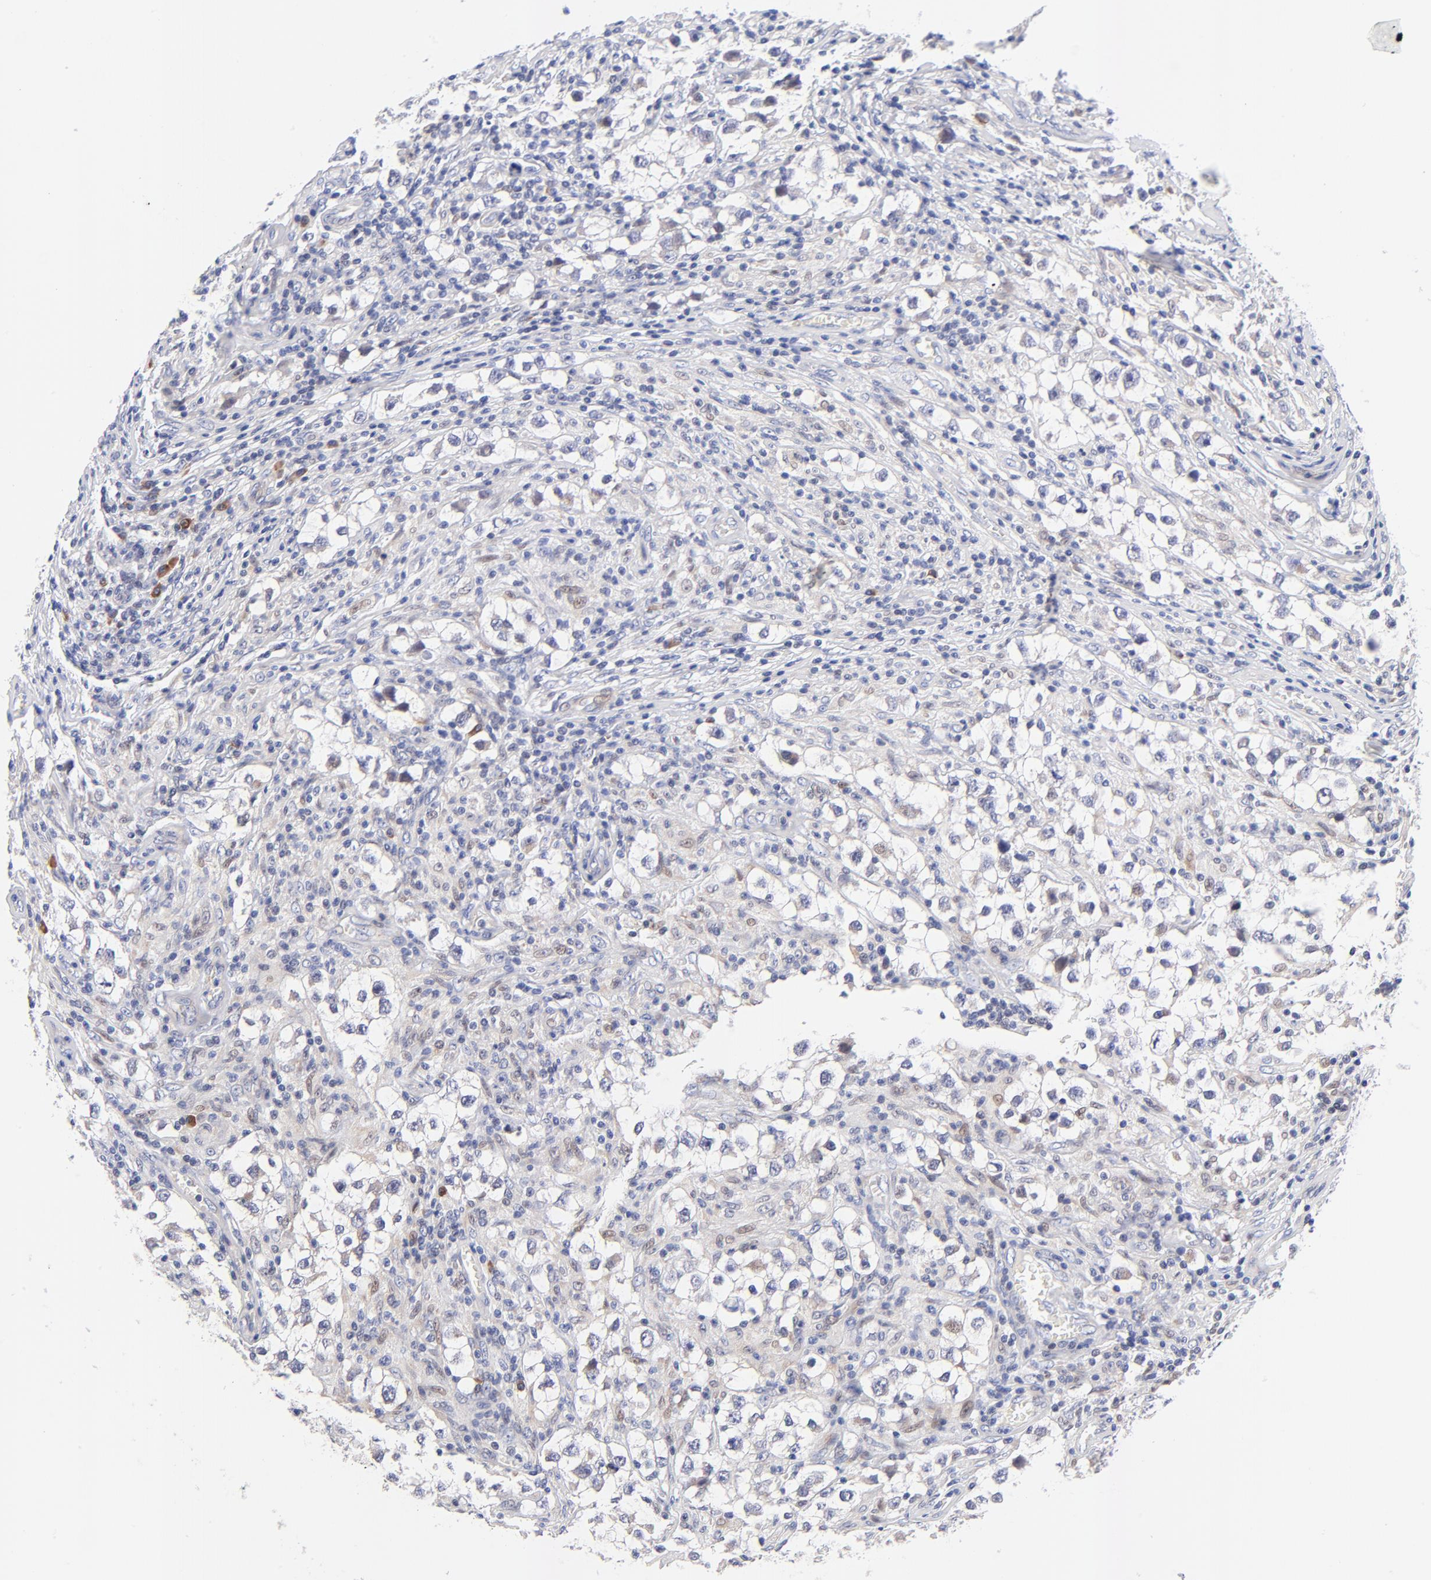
{"staining": {"intensity": "weak", "quantity": "<25%", "location": "nuclear"}, "tissue": "testis cancer", "cell_type": "Tumor cells", "image_type": "cancer", "snomed": [{"axis": "morphology", "description": "Seminoma, NOS"}, {"axis": "topography", "description": "Testis"}], "caption": "An IHC image of seminoma (testis) is shown. There is no staining in tumor cells of seminoma (testis). The staining was performed using DAB to visualize the protein expression in brown, while the nuclei were stained in blue with hematoxylin (Magnification: 20x).", "gene": "AFF2", "patient": {"sex": "male", "age": 32}}